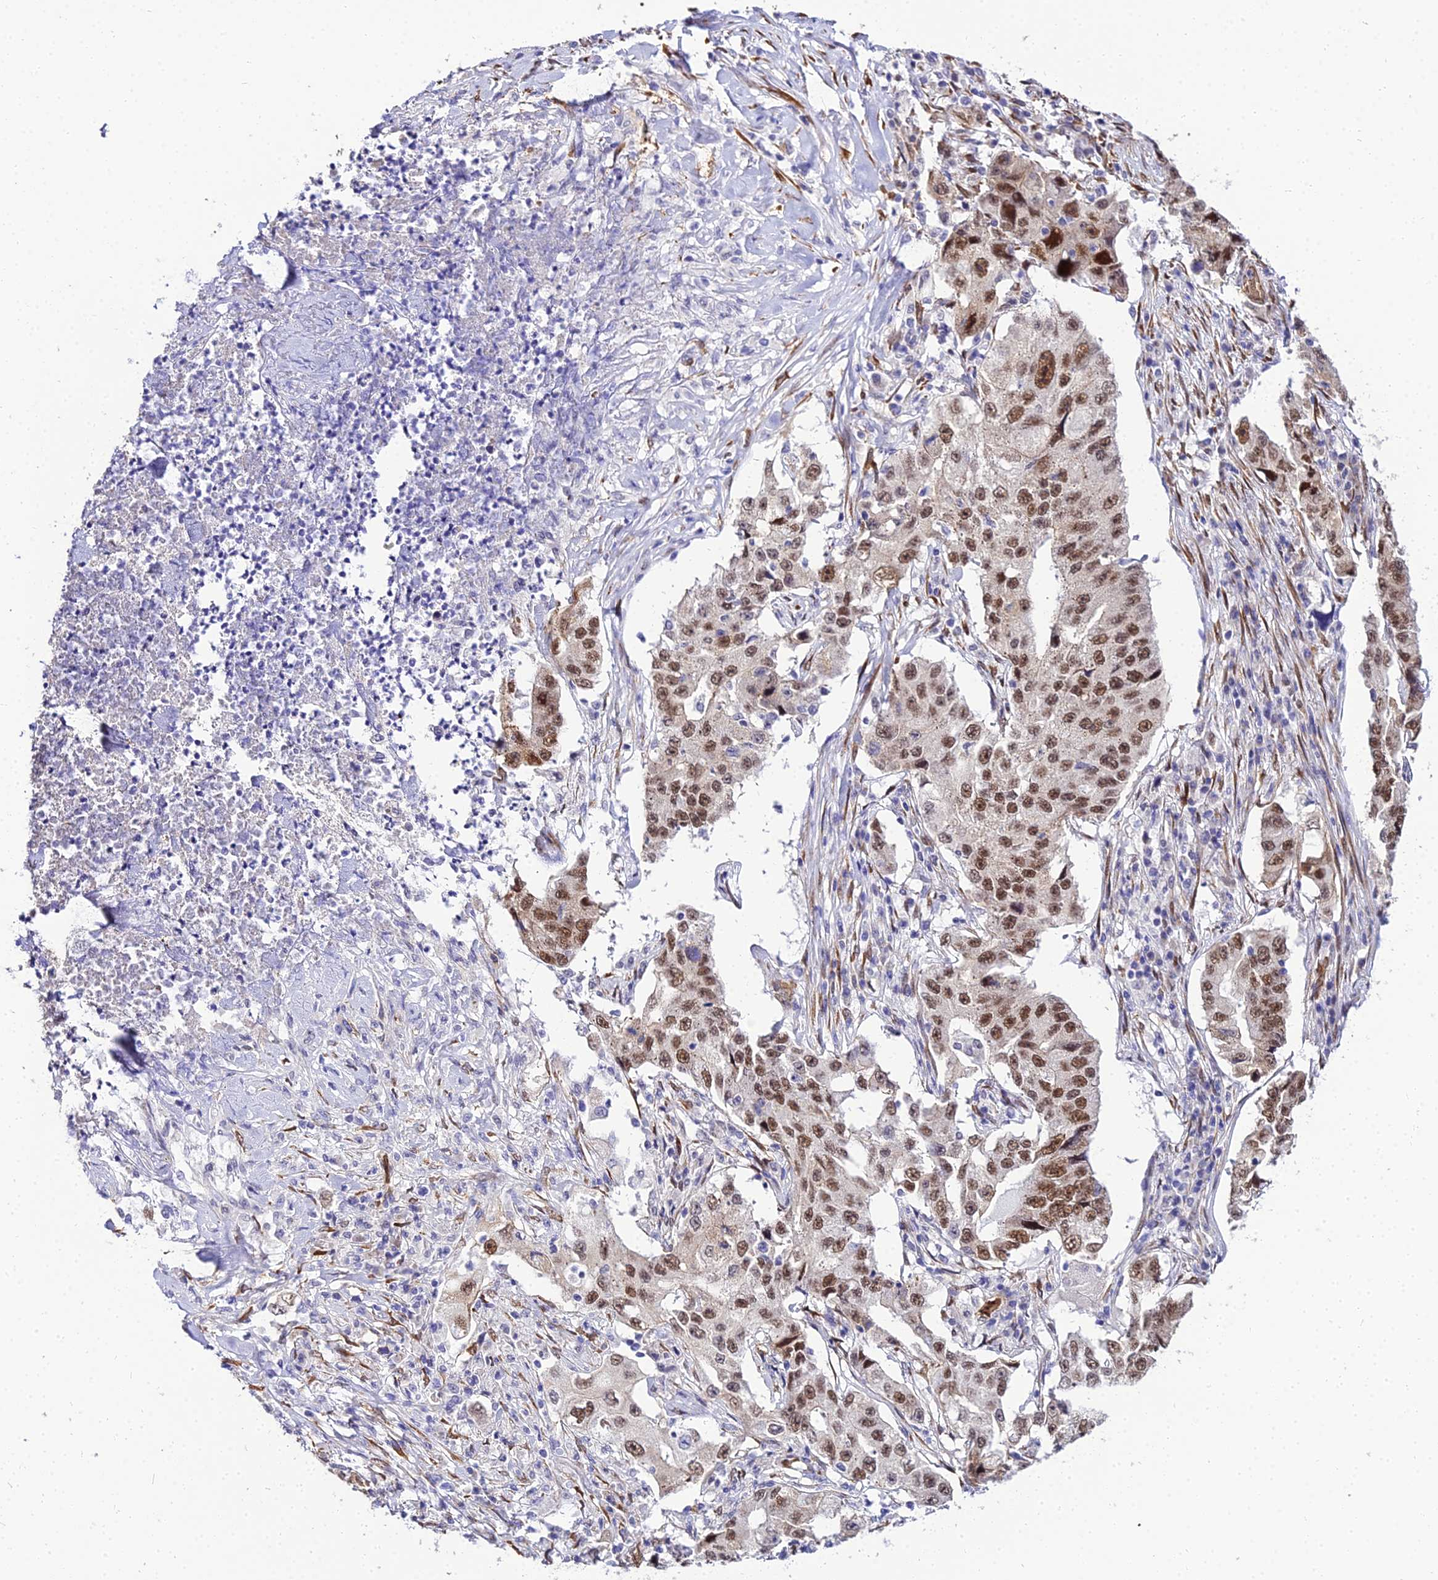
{"staining": {"intensity": "moderate", "quantity": ">75%", "location": "nuclear"}, "tissue": "lung cancer", "cell_type": "Tumor cells", "image_type": "cancer", "snomed": [{"axis": "morphology", "description": "Adenocarcinoma, NOS"}, {"axis": "topography", "description": "Lung"}], "caption": "Immunohistochemistry micrograph of adenocarcinoma (lung) stained for a protein (brown), which shows medium levels of moderate nuclear expression in about >75% of tumor cells.", "gene": "BCL9", "patient": {"sex": "female", "age": 51}}